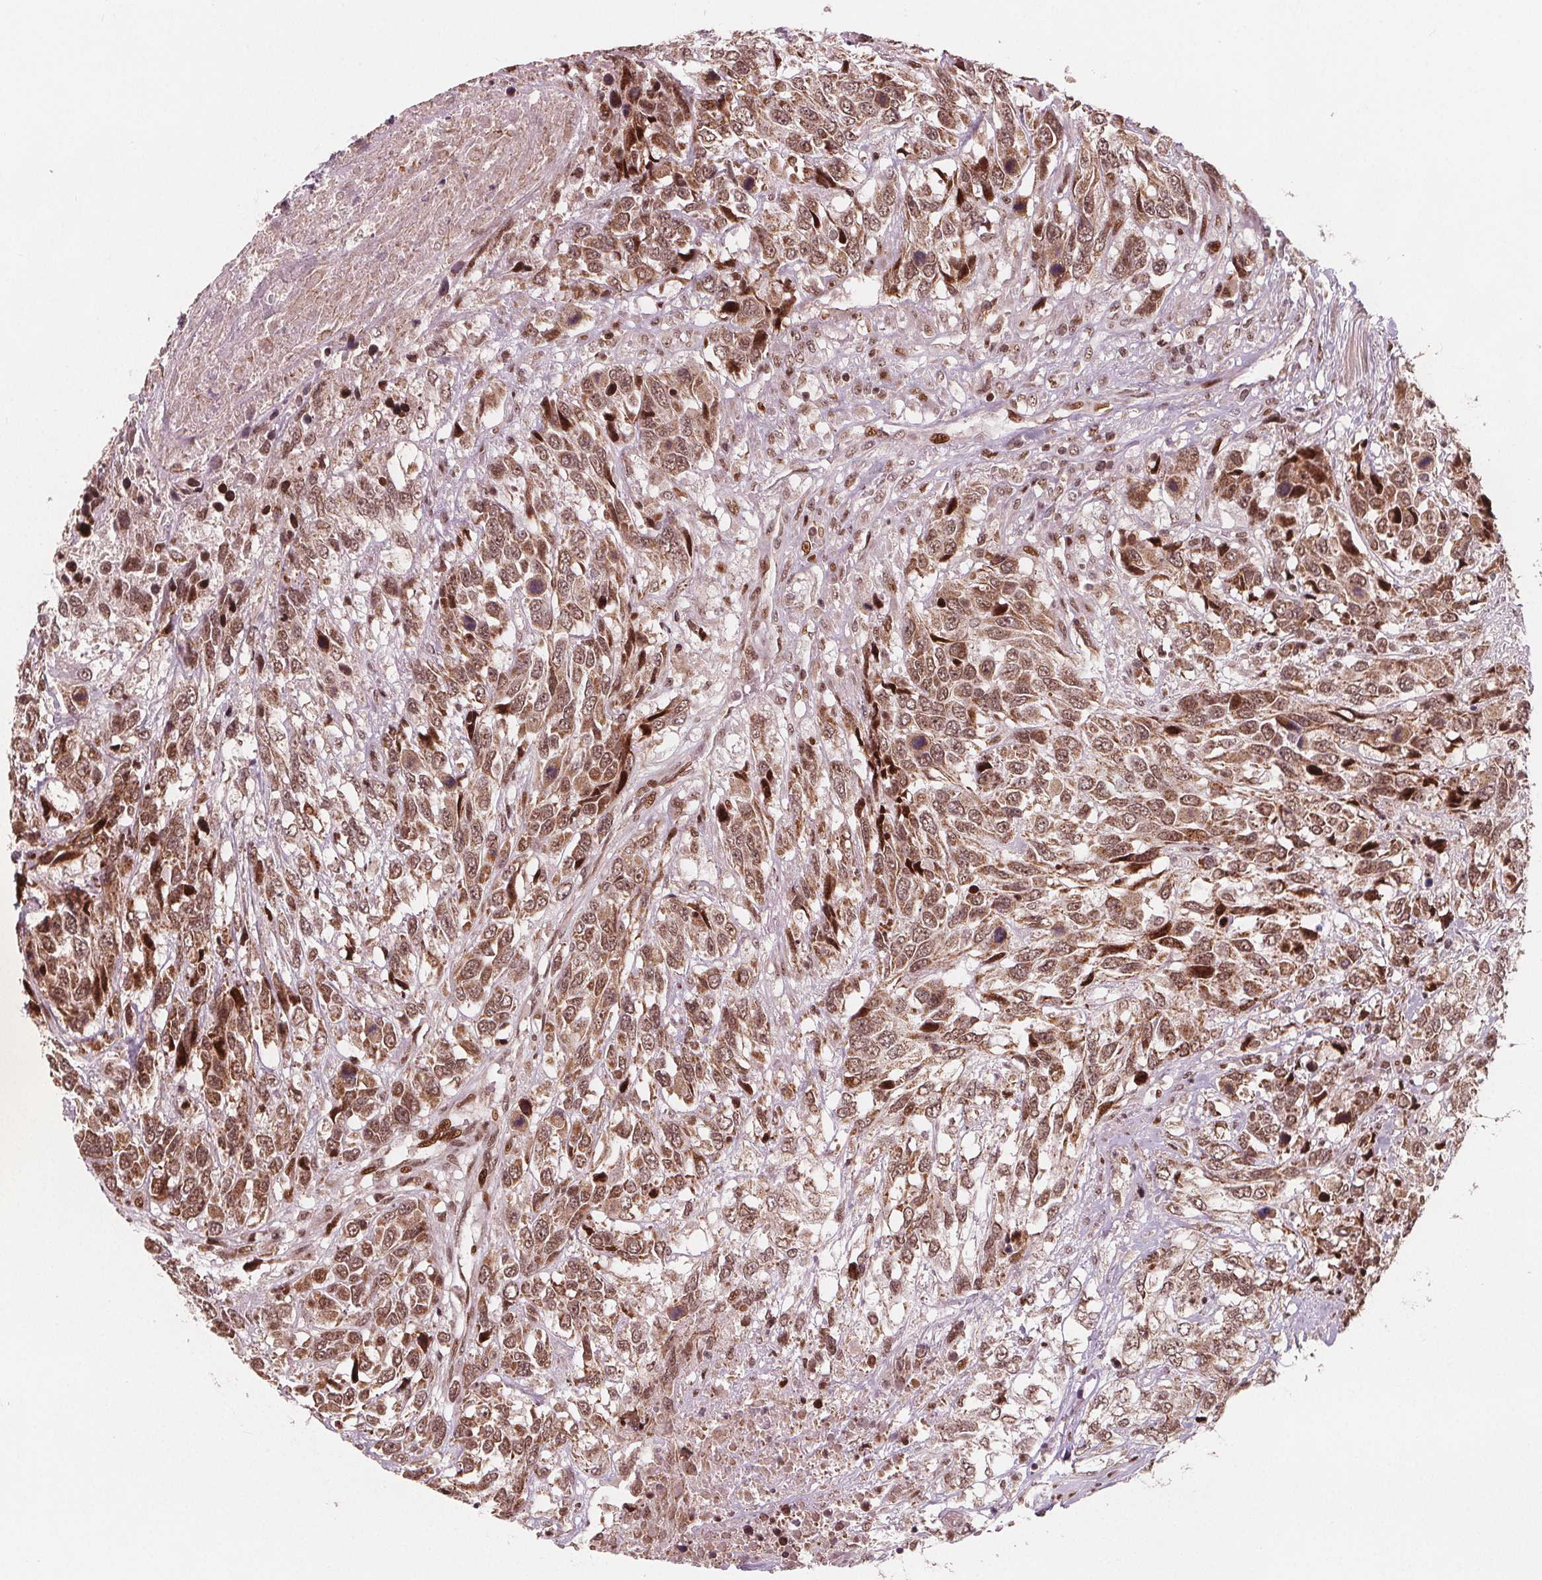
{"staining": {"intensity": "moderate", "quantity": ">75%", "location": "cytoplasmic/membranous,nuclear"}, "tissue": "urothelial cancer", "cell_type": "Tumor cells", "image_type": "cancer", "snomed": [{"axis": "morphology", "description": "Urothelial carcinoma, High grade"}, {"axis": "topography", "description": "Urinary bladder"}], "caption": "A high-resolution image shows IHC staining of urothelial carcinoma (high-grade), which exhibits moderate cytoplasmic/membranous and nuclear positivity in approximately >75% of tumor cells.", "gene": "SNRNP35", "patient": {"sex": "female", "age": 70}}